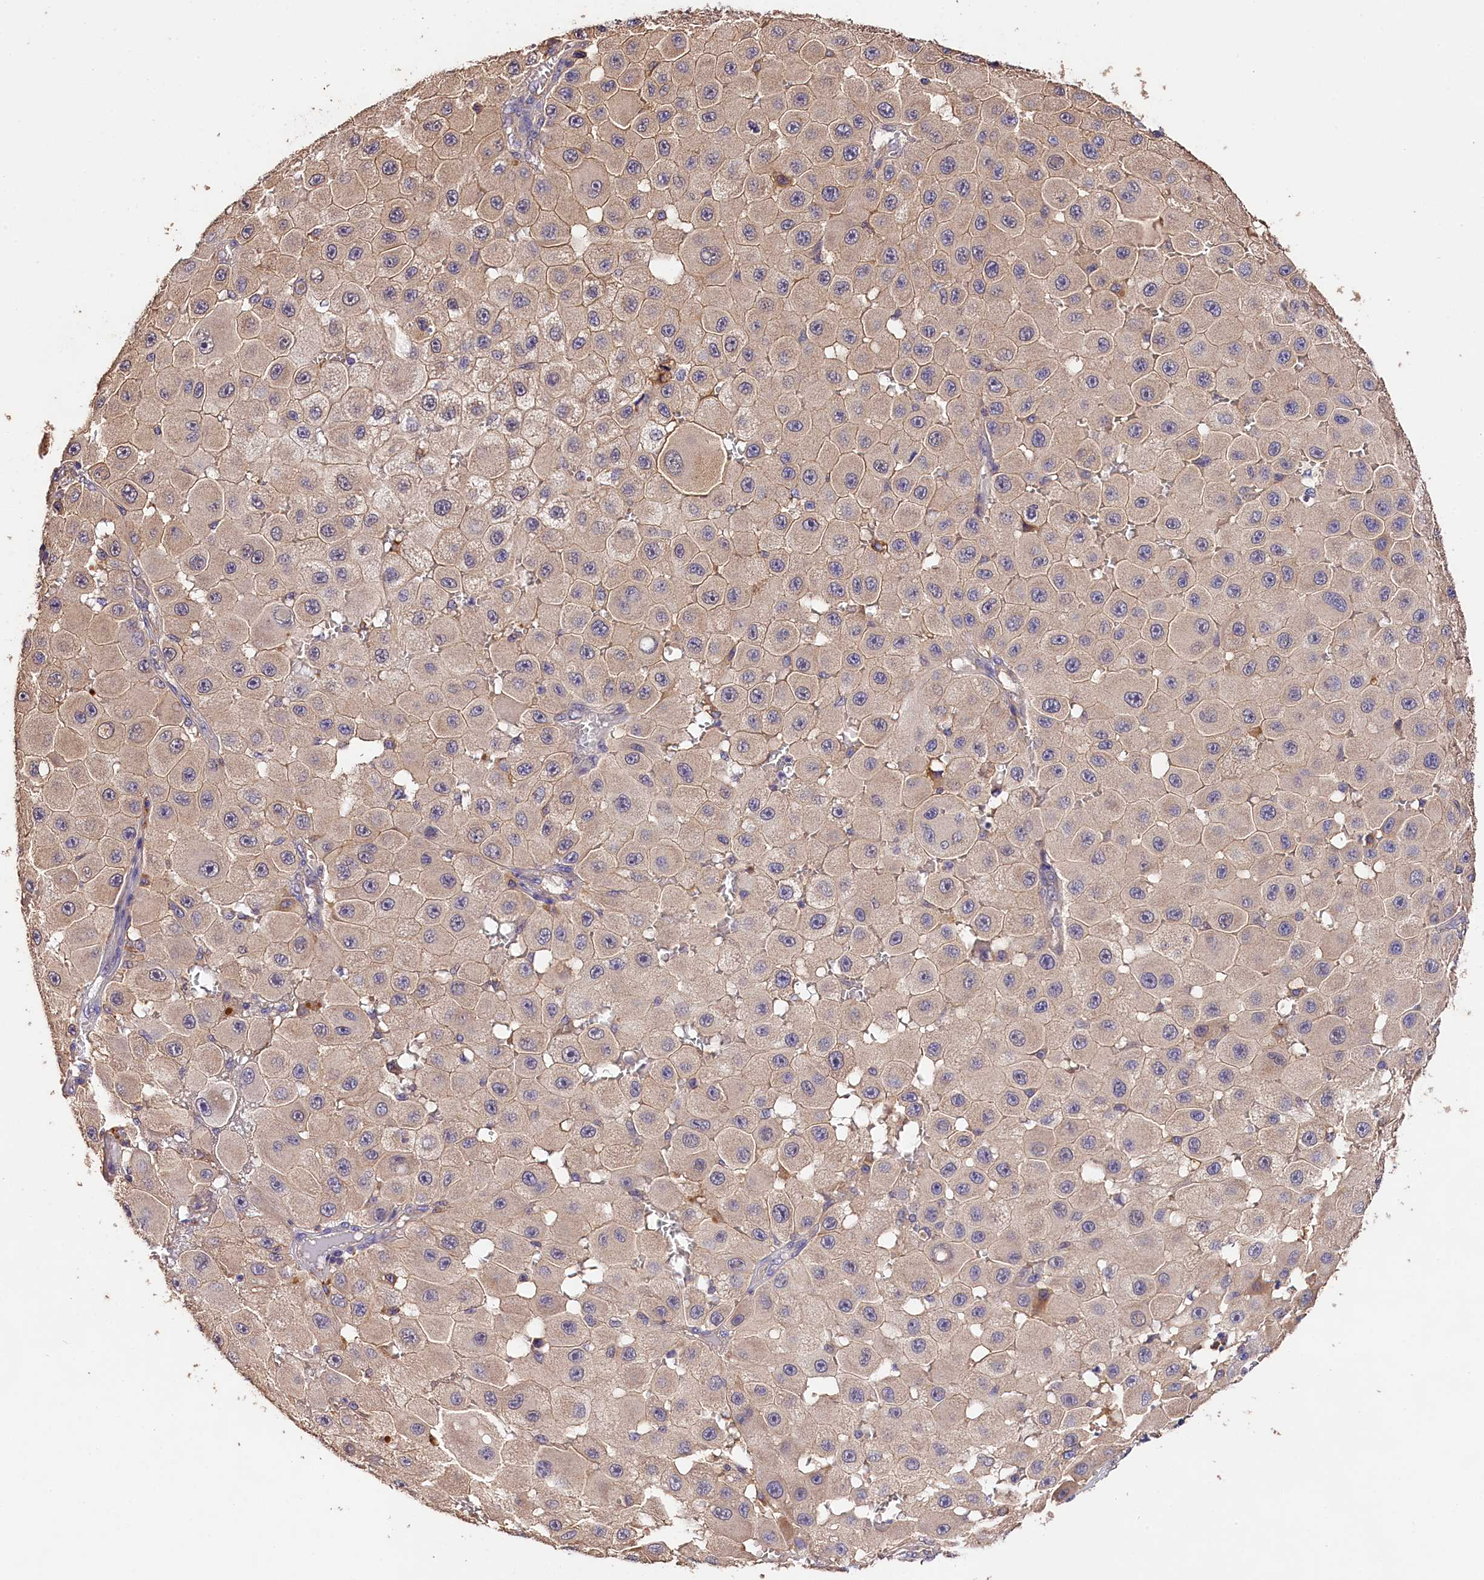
{"staining": {"intensity": "moderate", "quantity": ">75%", "location": "cytoplasmic/membranous"}, "tissue": "melanoma", "cell_type": "Tumor cells", "image_type": "cancer", "snomed": [{"axis": "morphology", "description": "Malignant melanoma, NOS"}, {"axis": "topography", "description": "Skin"}], "caption": "Melanoma was stained to show a protein in brown. There is medium levels of moderate cytoplasmic/membranous positivity in about >75% of tumor cells.", "gene": "OAS3", "patient": {"sex": "female", "age": 81}}